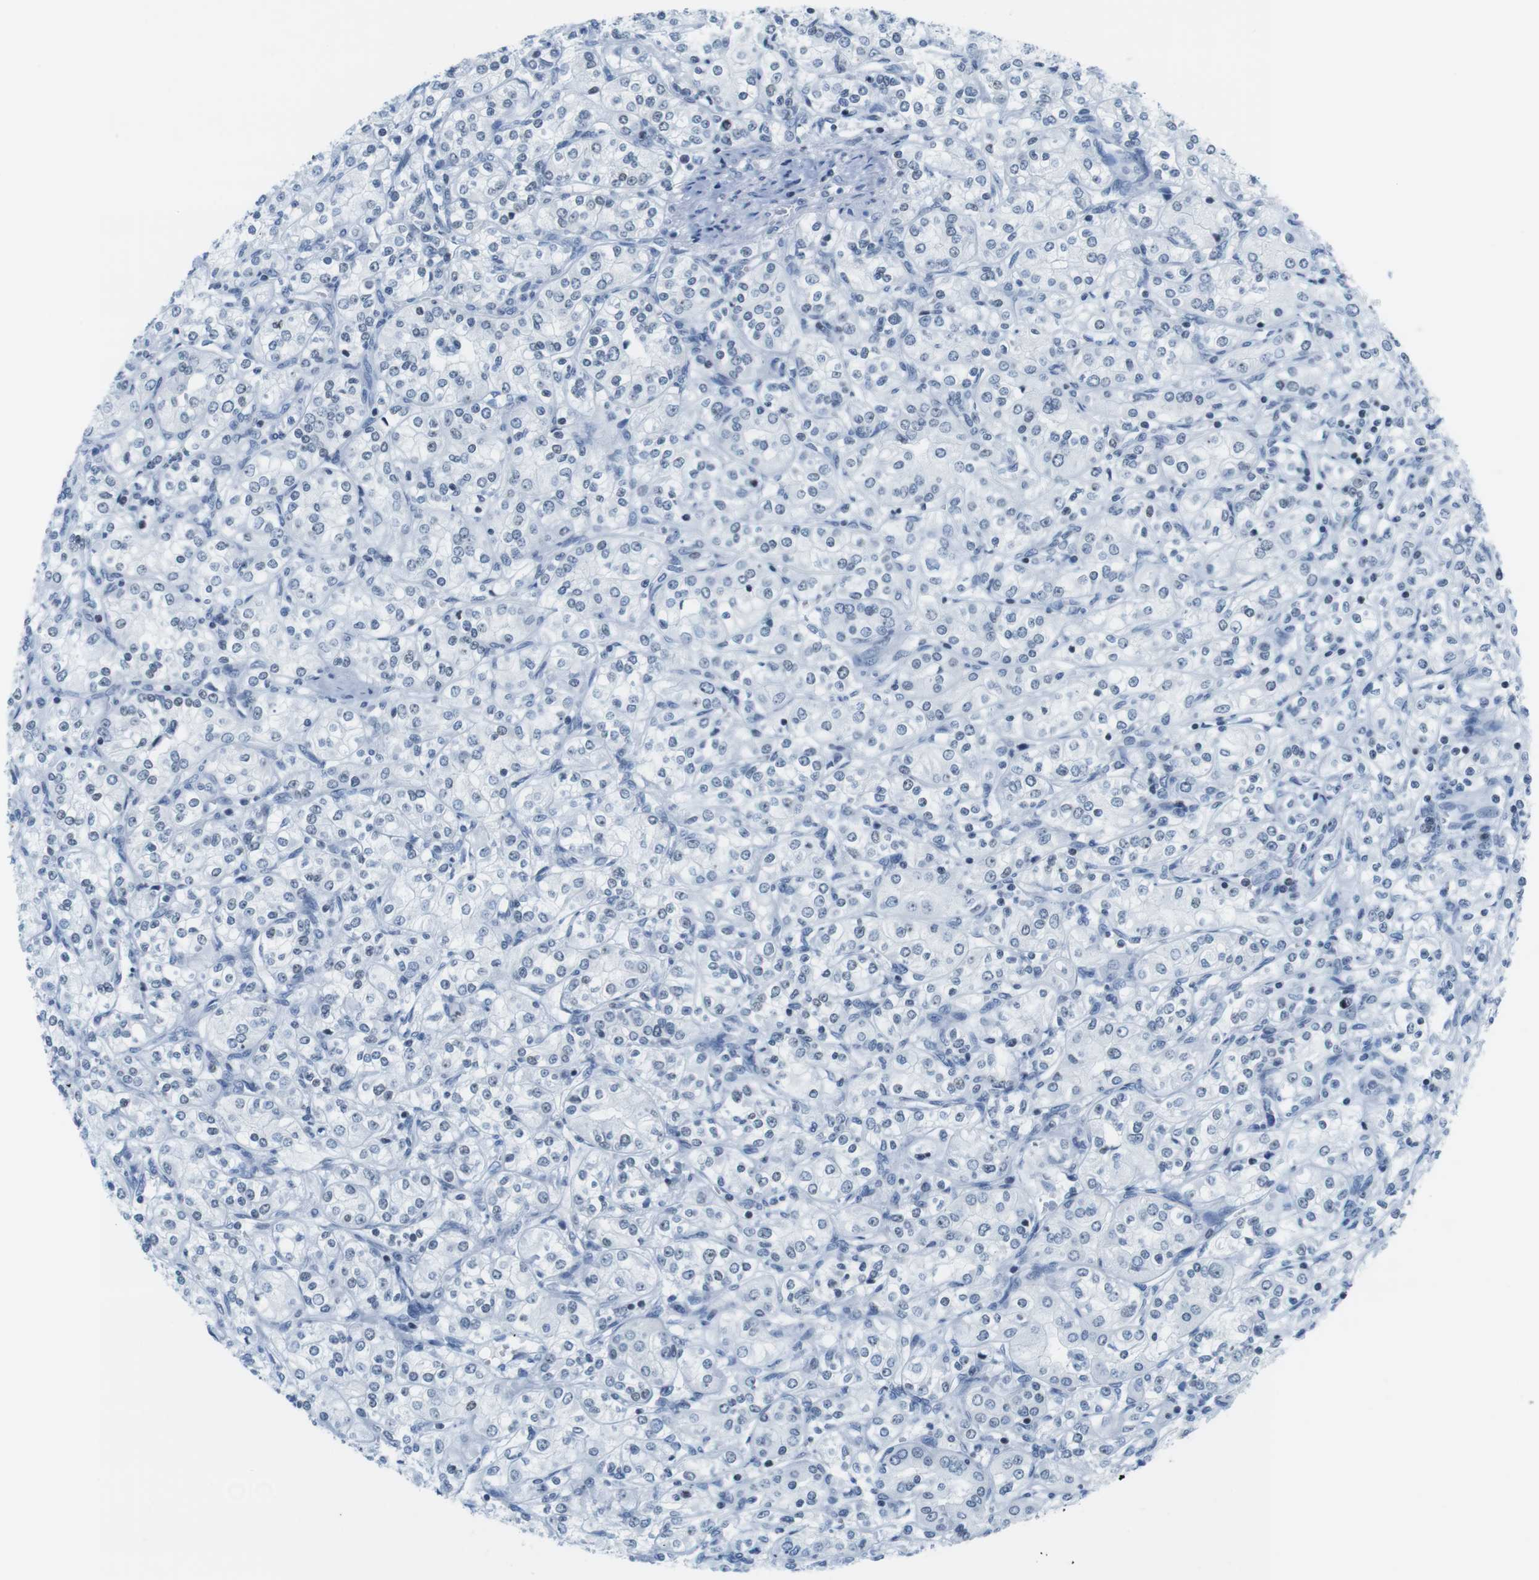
{"staining": {"intensity": "negative", "quantity": "none", "location": "none"}, "tissue": "renal cancer", "cell_type": "Tumor cells", "image_type": "cancer", "snomed": [{"axis": "morphology", "description": "Adenocarcinoma, NOS"}, {"axis": "topography", "description": "Kidney"}], "caption": "High magnification brightfield microscopy of renal cancer (adenocarcinoma) stained with DAB (3,3'-diaminobenzidine) (brown) and counterstained with hematoxylin (blue): tumor cells show no significant positivity.", "gene": "NIFK", "patient": {"sex": "male", "age": 77}}